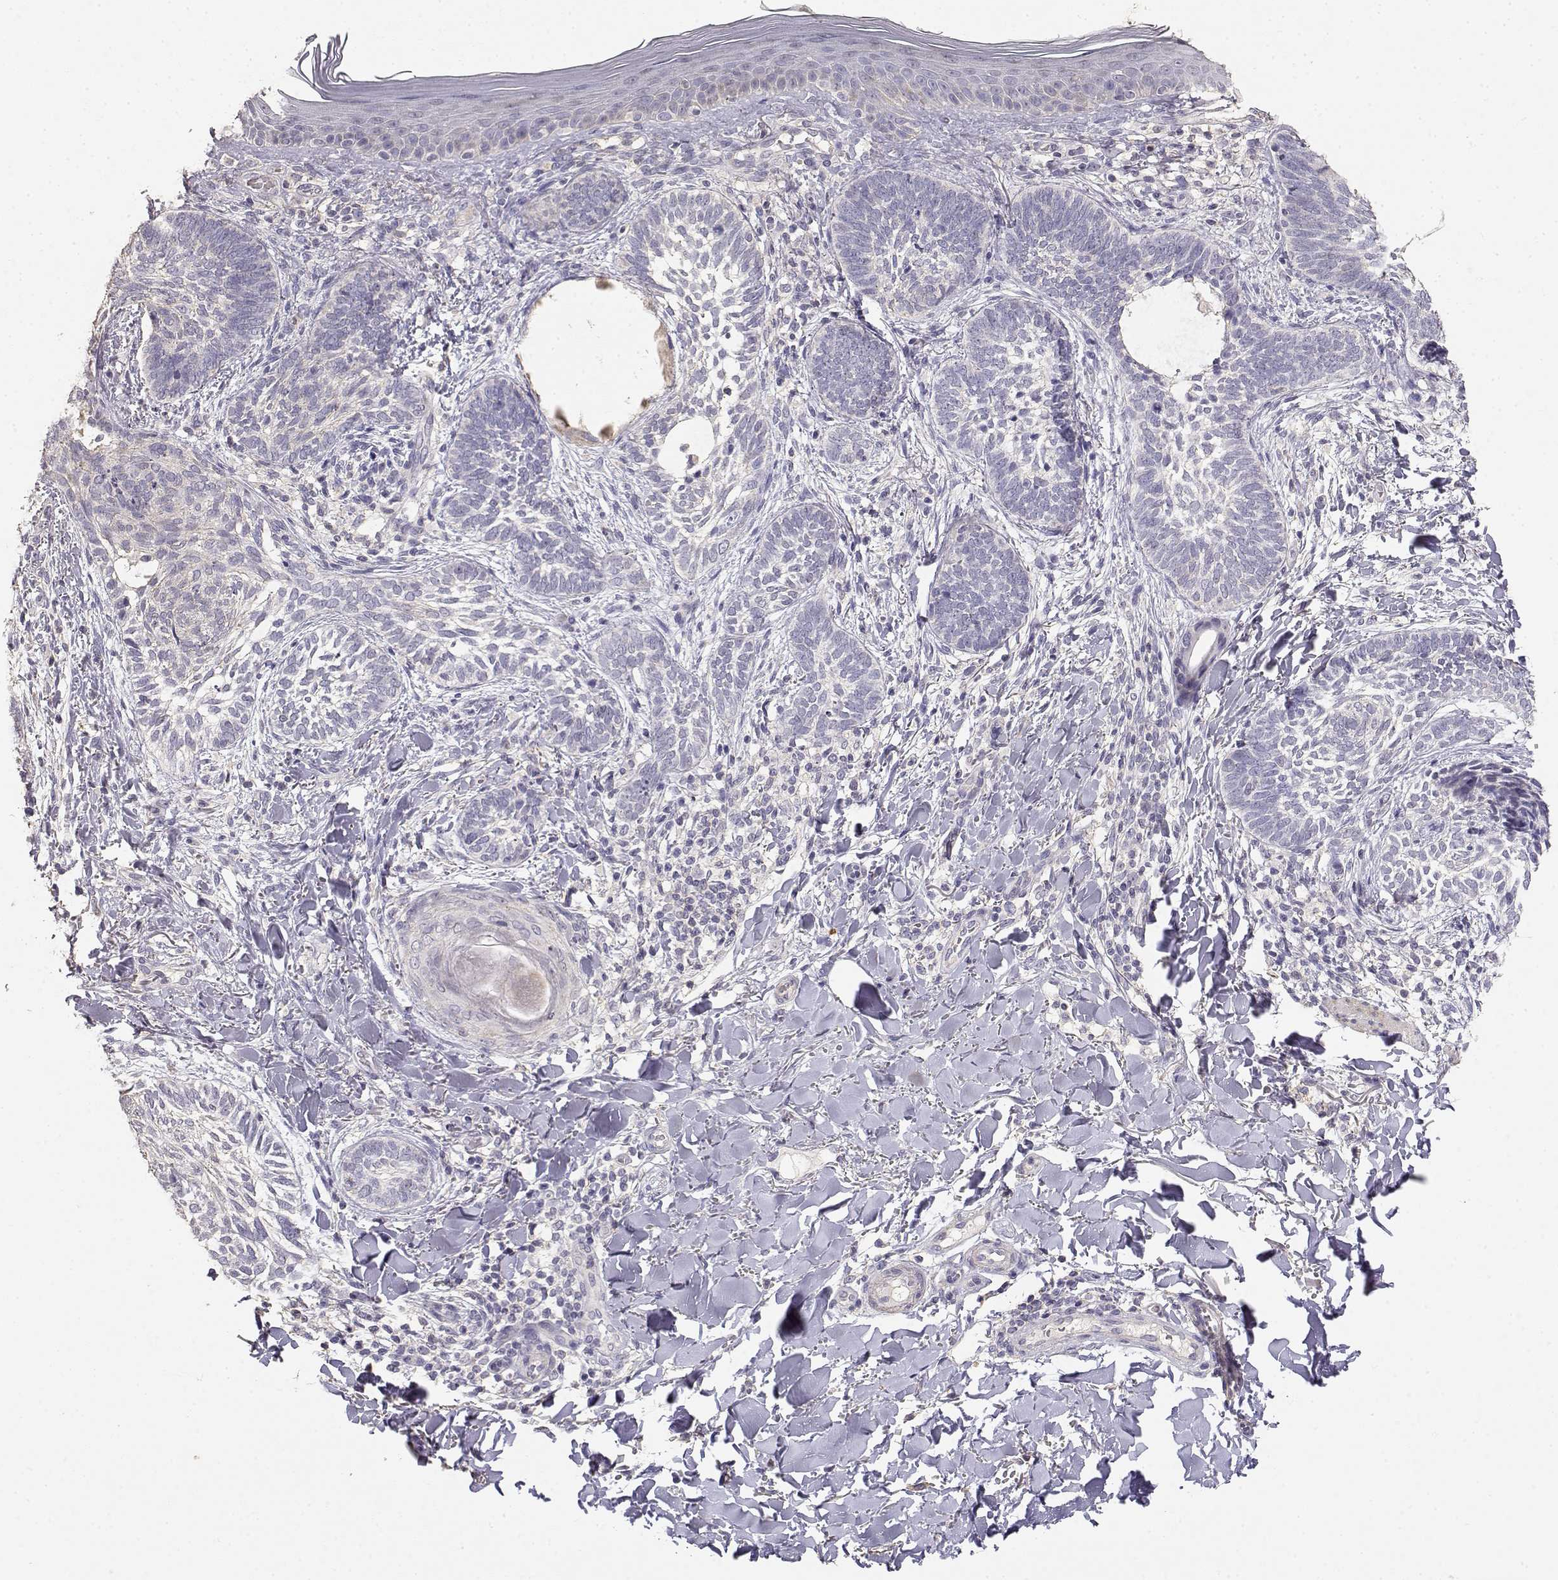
{"staining": {"intensity": "negative", "quantity": "none", "location": "none"}, "tissue": "skin cancer", "cell_type": "Tumor cells", "image_type": "cancer", "snomed": [{"axis": "morphology", "description": "Normal tissue, NOS"}, {"axis": "morphology", "description": "Basal cell carcinoma"}, {"axis": "topography", "description": "Skin"}], "caption": "Human skin basal cell carcinoma stained for a protein using IHC exhibits no staining in tumor cells.", "gene": "TNFRSF10C", "patient": {"sex": "male", "age": 46}}